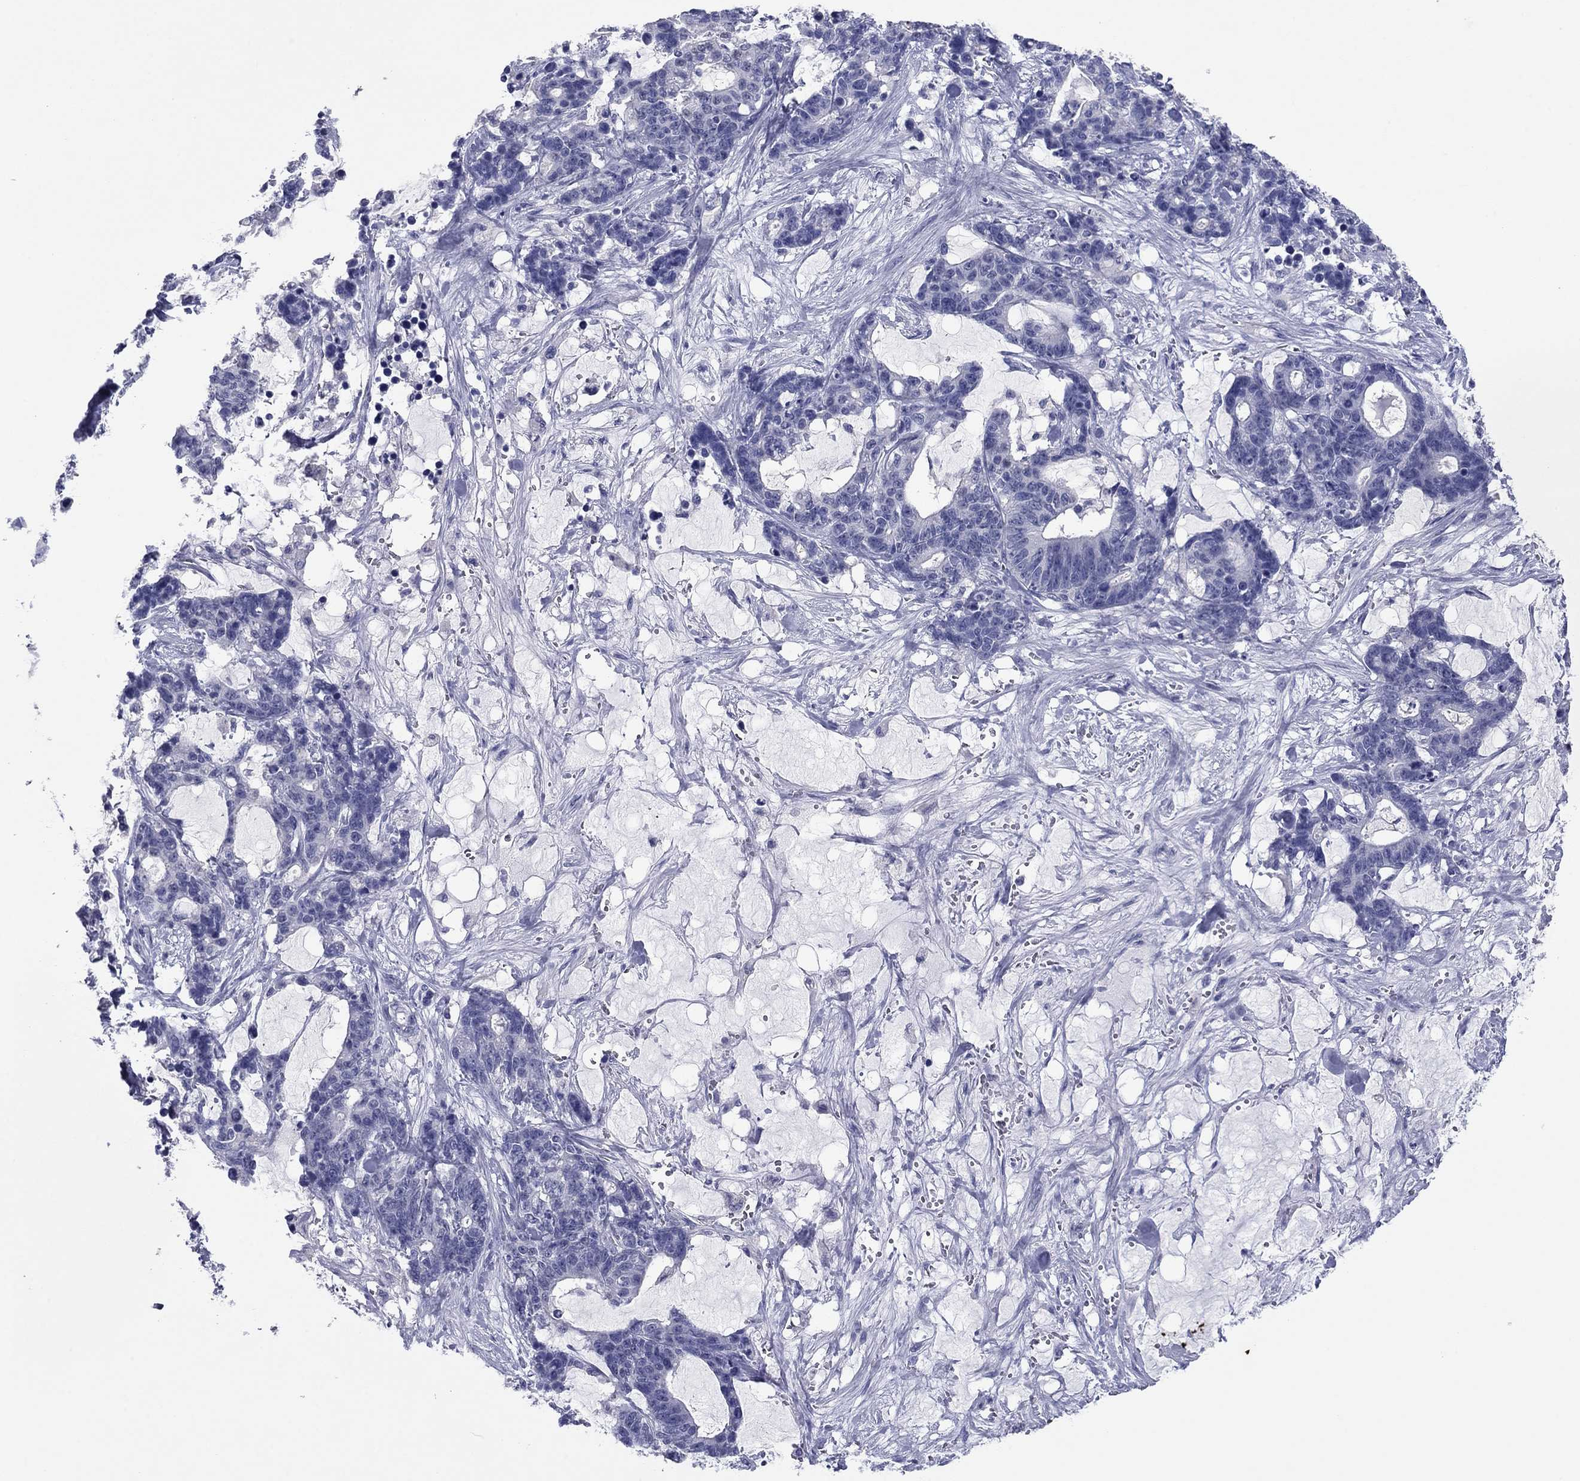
{"staining": {"intensity": "negative", "quantity": "none", "location": "none"}, "tissue": "stomach cancer", "cell_type": "Tumor cells", "image_type": "cancer", "snomed": [{"axis": "morphology", "description": "Normal tissue, NOS"}, {"axis": "morphology", "description": "Adenocarcinoma, NOS"}, {"axis": "topography", "description": "Stomach"}], "caption": "Photomicrograph shows no protein positivity in tumor cells of adenocarcinoma (stomach) tissue.", "gene": "HAO1", "patient": {"sex": "female", "age": 64}}